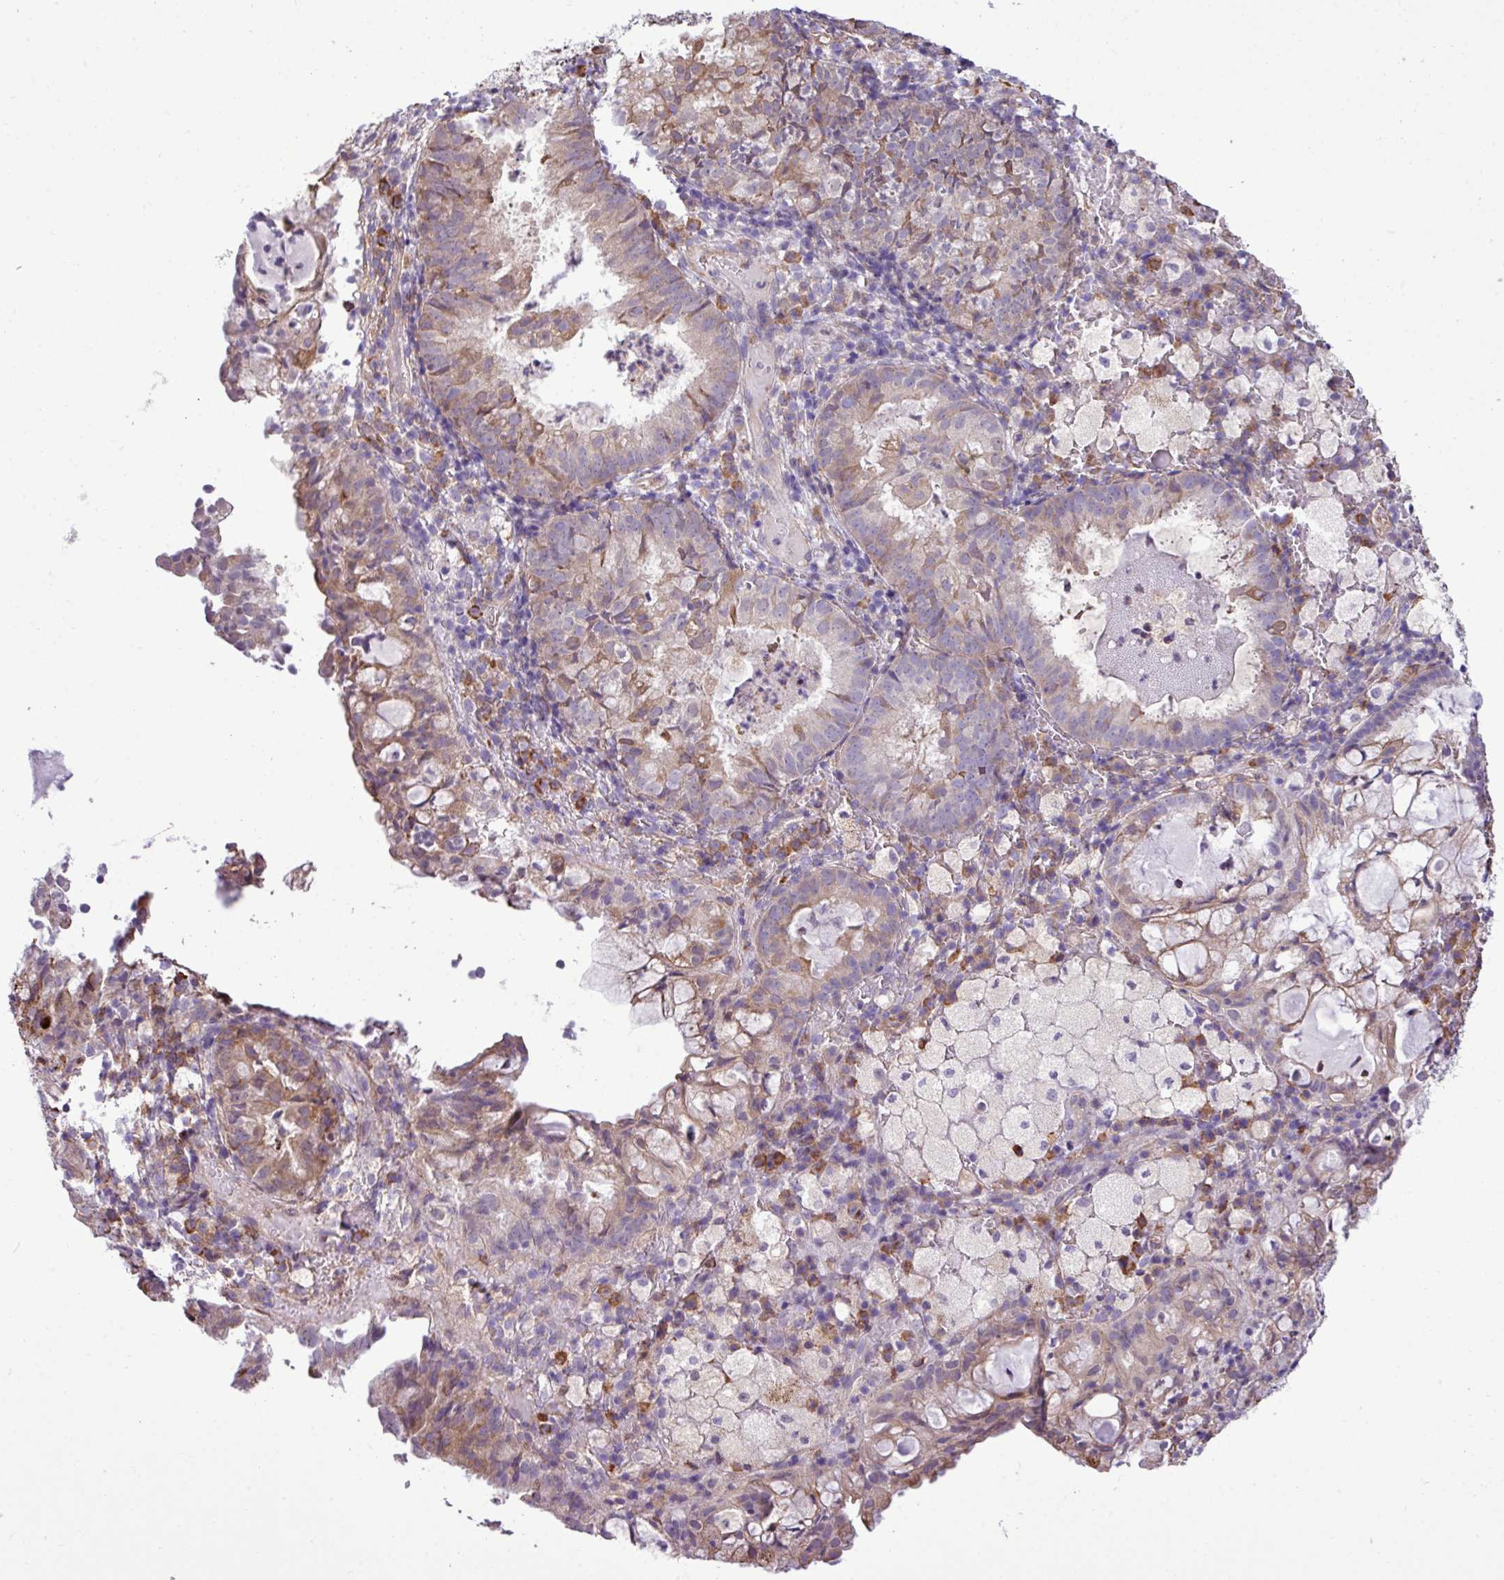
{"staining": {"intensity": "weak", "quantity": "25%-75%", "location": "cytoplasmic/membranous"}, "tissue": "endometrial cancer", "cell_type": "Tumor cells", "image_type": "cancer", "snomed": [{"axis": "morphology", "description": "Adenocarcinoma, NOS"}, {"axis": "topography", "description": "Endometrium"}], "caption": "Immunohistochemistry micrograph of neoplastic tissue: endometrial cancer (adenocarcinoma) stained using immunohistochemistry displays low levels of weak protein expression localized specifically in the cytoplasmic/membranous of tumor cells, appearing as a cytoplasmic/membranous brown color.", "gene": "ZSCAN5A", "patient": {"sex": "female", "age": 80}}